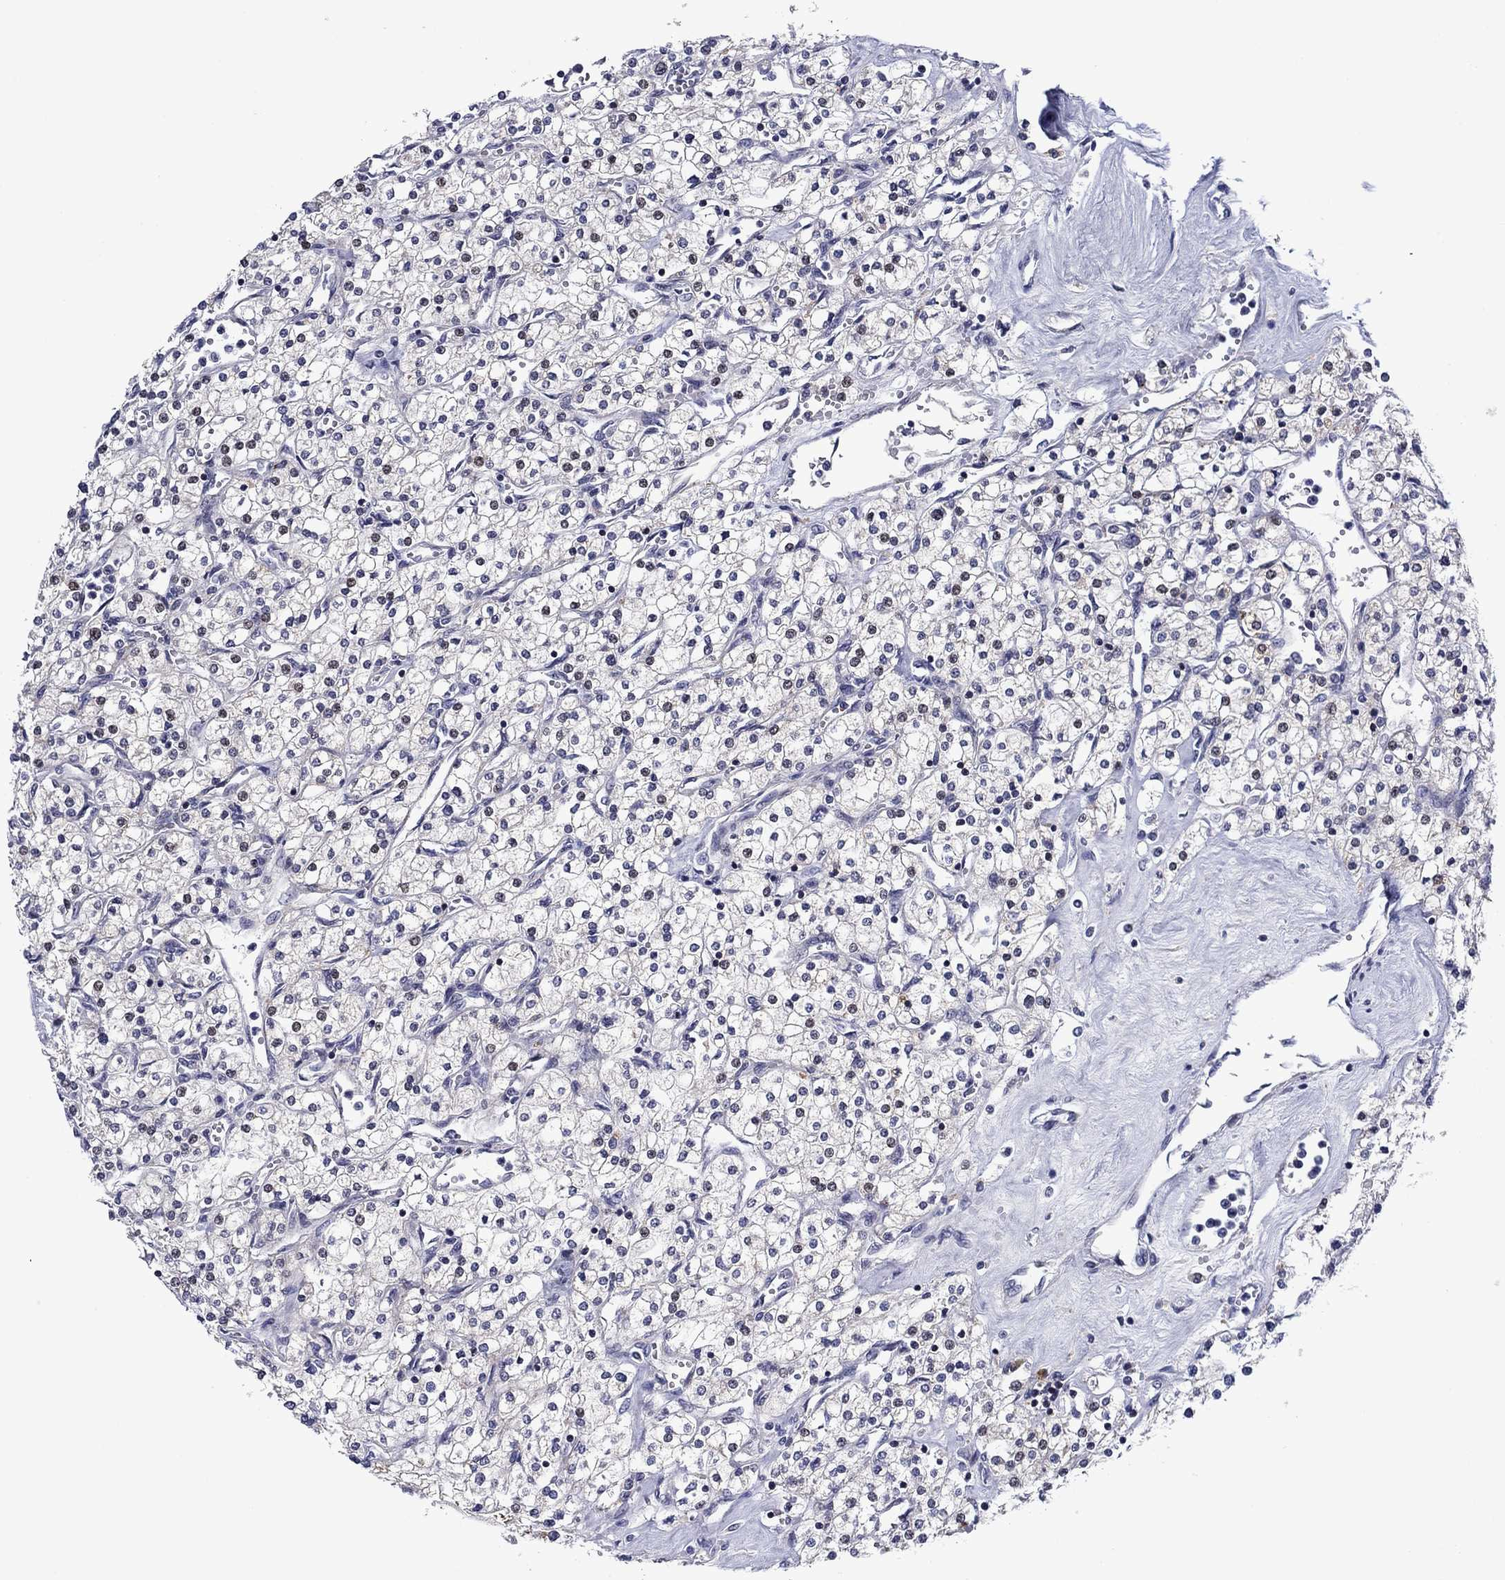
{"staining": {"intensity": "negative", "quantity": "none", "location": "none"}, "tissue": "renal cancer", "cell_type": "Tumor cells", "image_type": "cancer", "snomed": [{"axis": "morphology", "description": "Adenocarcinoma, NOS"}, {"axis": "topography", "description": "Kidney"}], "caption": "Renal cancer (adenocarcinoma) was stained to show a protein in brown. There is no significant staining in tumor cells.", "gene": "SURF2", "patient": {"sex": "male", "age": 80}}